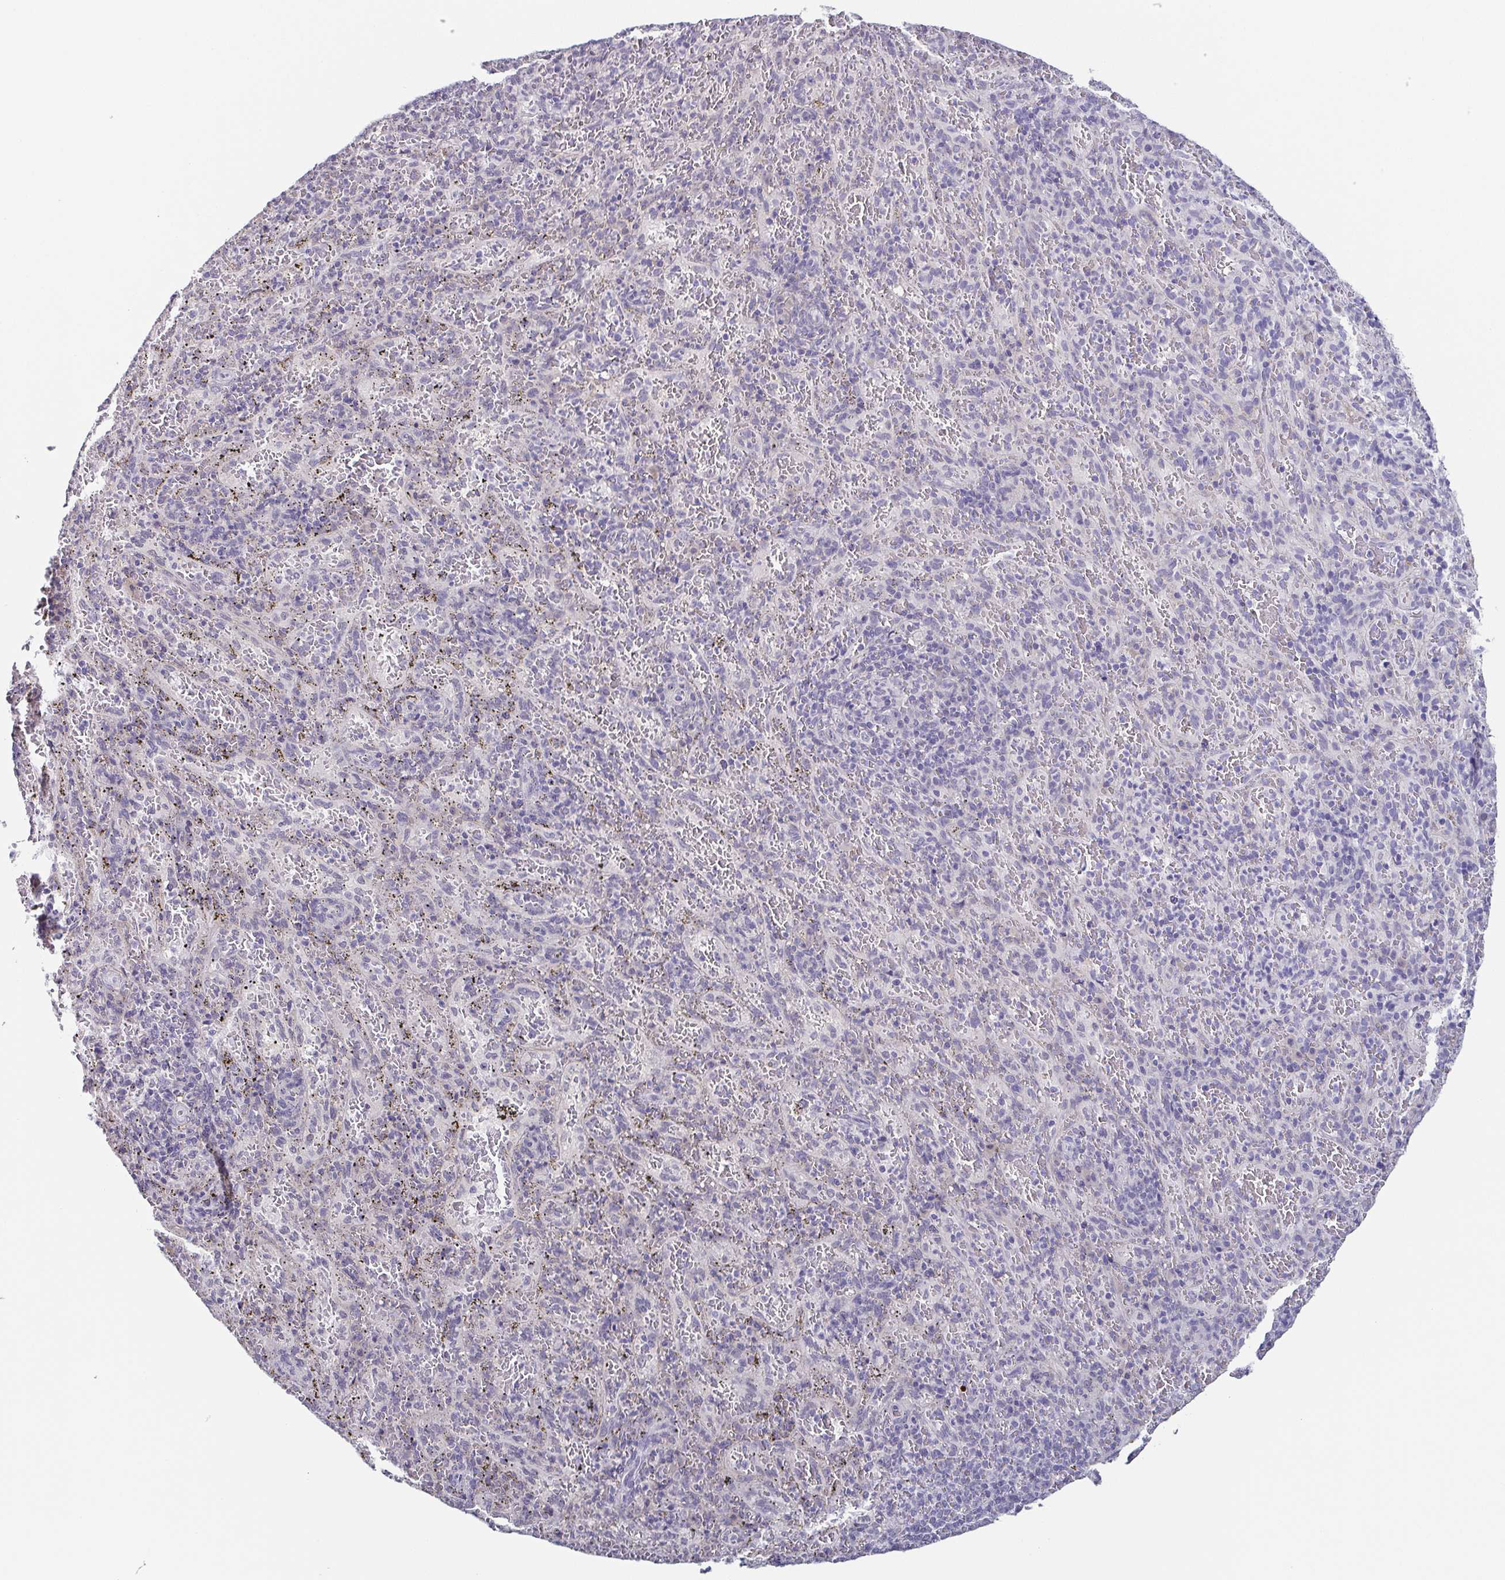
{"staining": {"intensity": "negative", "quantity": "none", "location": "none"}, "tissue": "spleen", "cell_type": "Cells in red pulp", "image_type": "normal", "snomed": [{"axis": "morphology", "description": "Normal tissue, NOS"}, {"axis": "topography", "description": "Spleen"}], "caption": "There is no significant expression in cells in red pulp of spleen.", "gene": "NEFH", "patient": {"sex": "male", "age": 57}}